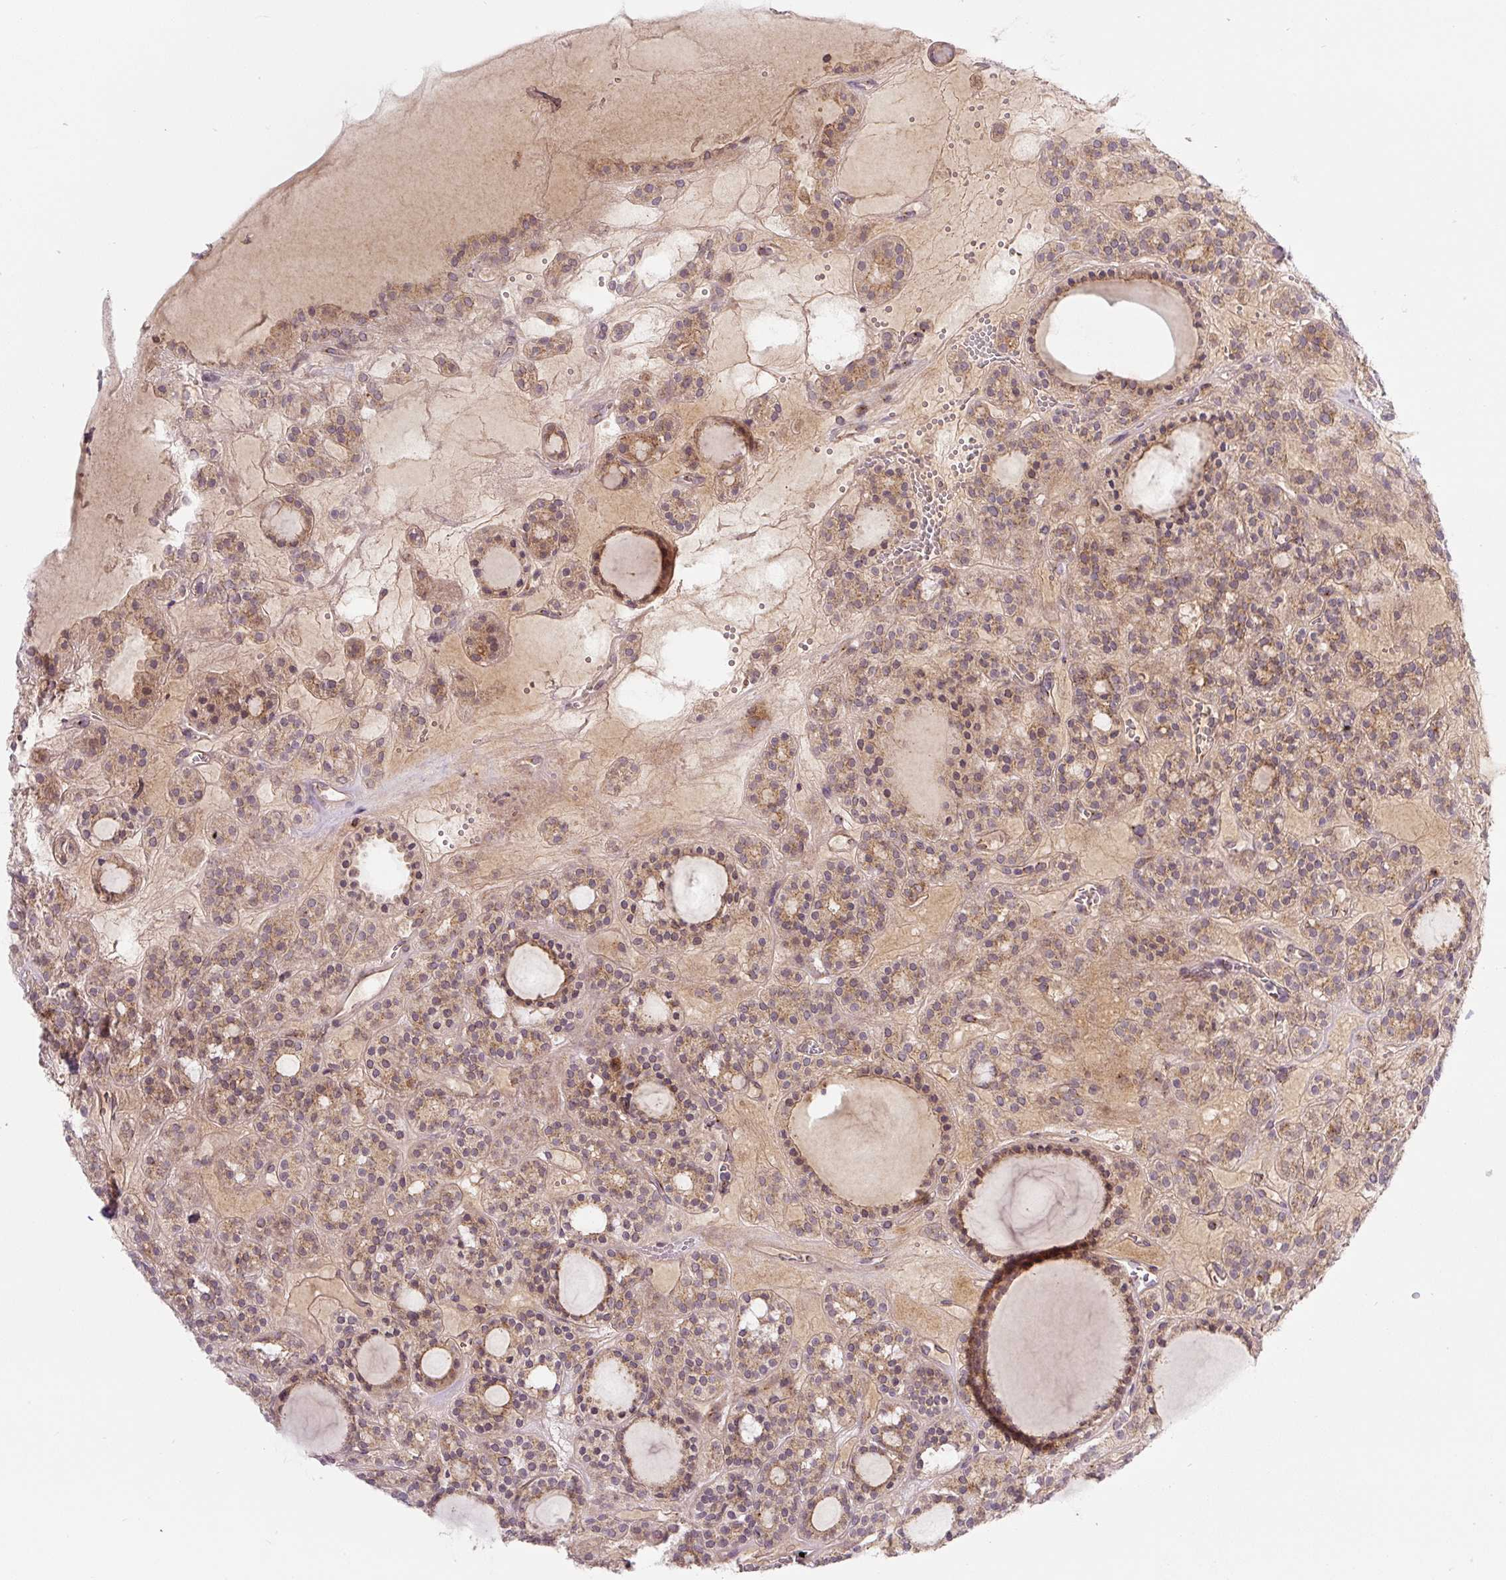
{"staining": {"intensity": "weak", "quantity": ">75%", "location": "cytoplasmic/membranous"}, "tissue": "thyroid cancer", "cell_type": "Tumor cells", "image_type": "cancer", "snomed": [{"axis": "morphology", "description": "Follicular adenoma carcinoma, NOS"}, {"axis": "topography", "description": "Thyroid gland"}], "caption": "Thyroid cancer (follicular adenoma carcinoma) stained with a protein marker exhibits weak staining in tumor cells.", "gene": "PCM1", "patient": {"sex": "female", "age": 63}}